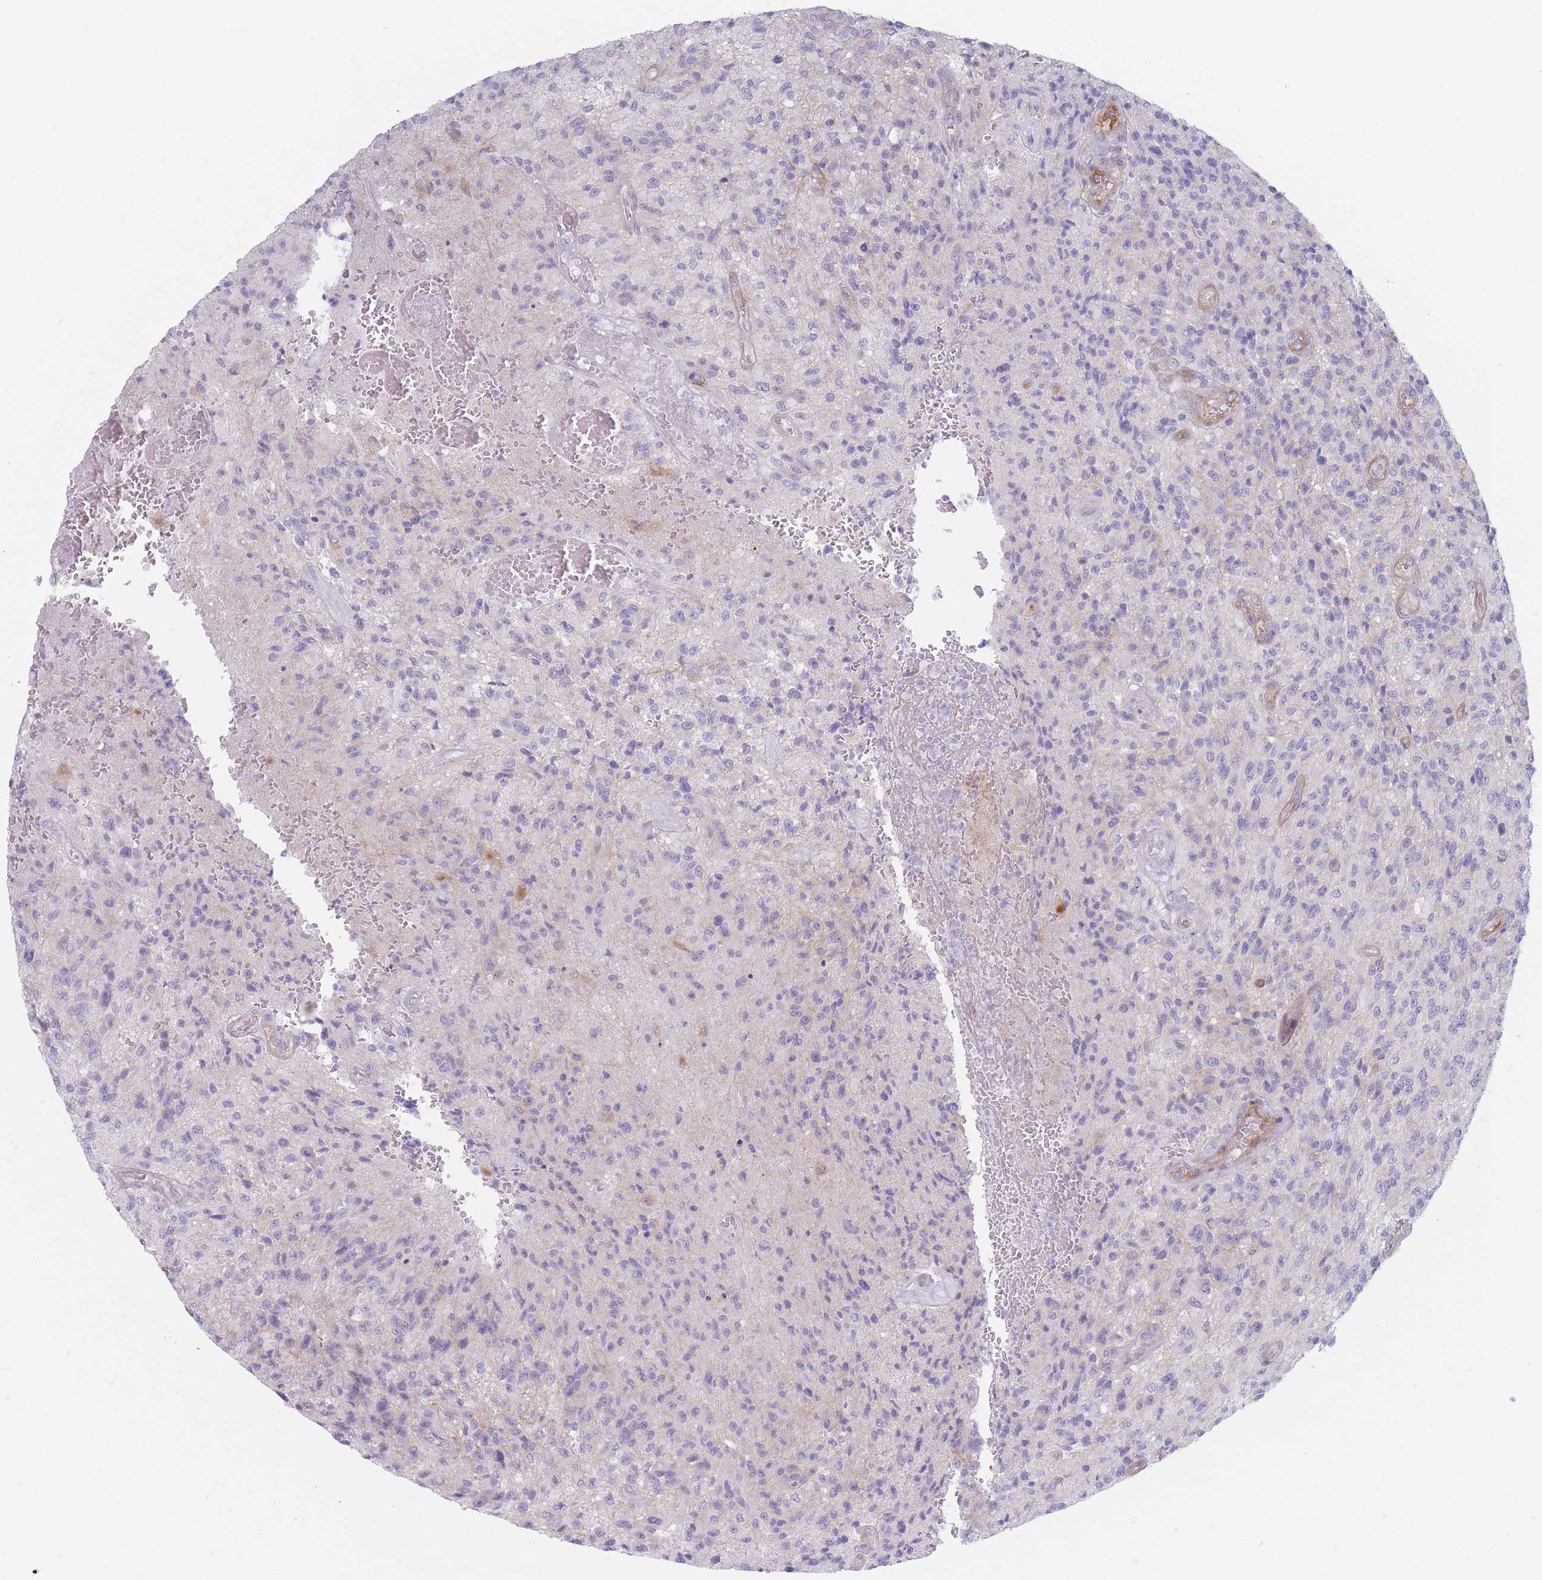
{"staining": {"intensity": "negative", "quantity": "none", "location": "none"}, "tissue": "glioma", "cell_type": "Tumor cells", "image_type": "cancer", "snomed": [{"axis": "morphology", "description": "Normal tissue, NOS"}, {"axis": "morphology", "description": "Glioma, malignant, High grade"}, {"axis": "topography", "description": "Cerebral cortex"}], "caption": "High magnification brightfield microscopy of glioma stained with DAB (3,3'-diaminobenzidine) (brown) and counterstained with hematoxylin (blue): tumor cells show no significant positivity.", "gene": "PLPP1", "patient": {"sex": "male", "age": 56}}